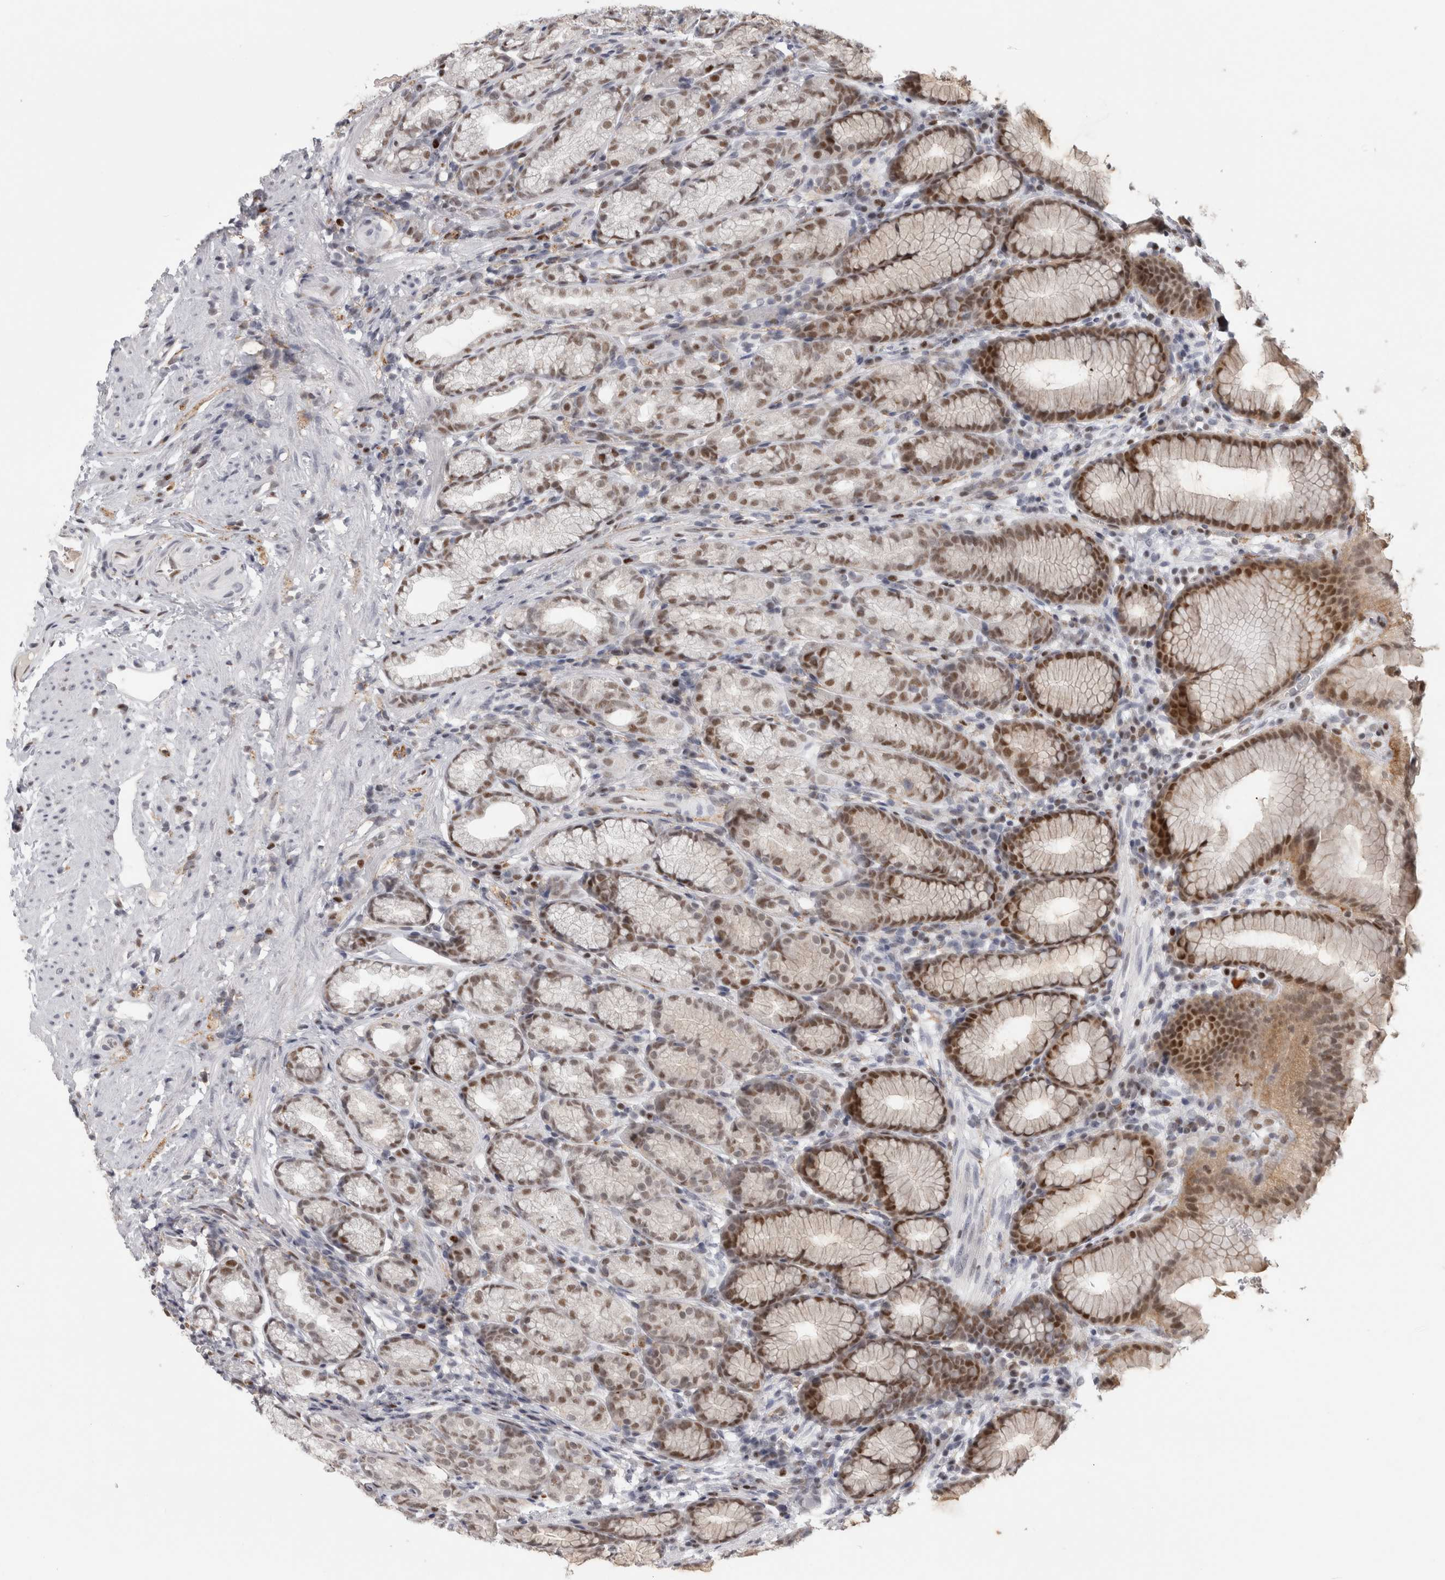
{"staining": {"intensity": "moderate", "quantity": "25%-75%", "location": "nuclear"}, "tissue": "stomach", "cell_type": "Glandular cells", "image_type": "normal", "snomed": [{"axis": "morphology", "description": "Normal tissue, NOS"}, {"axis": "topography", "description": "Stomach"}], "caption": "A brown stain highlights moderate nuclear positivity of a protein in glandular cells of benign human stomach. Ihc stains the protein of interest in brown and the nuclei are stained blue.", "gene": "SRARP", "patient": {"sex": "male", "age": 42}}